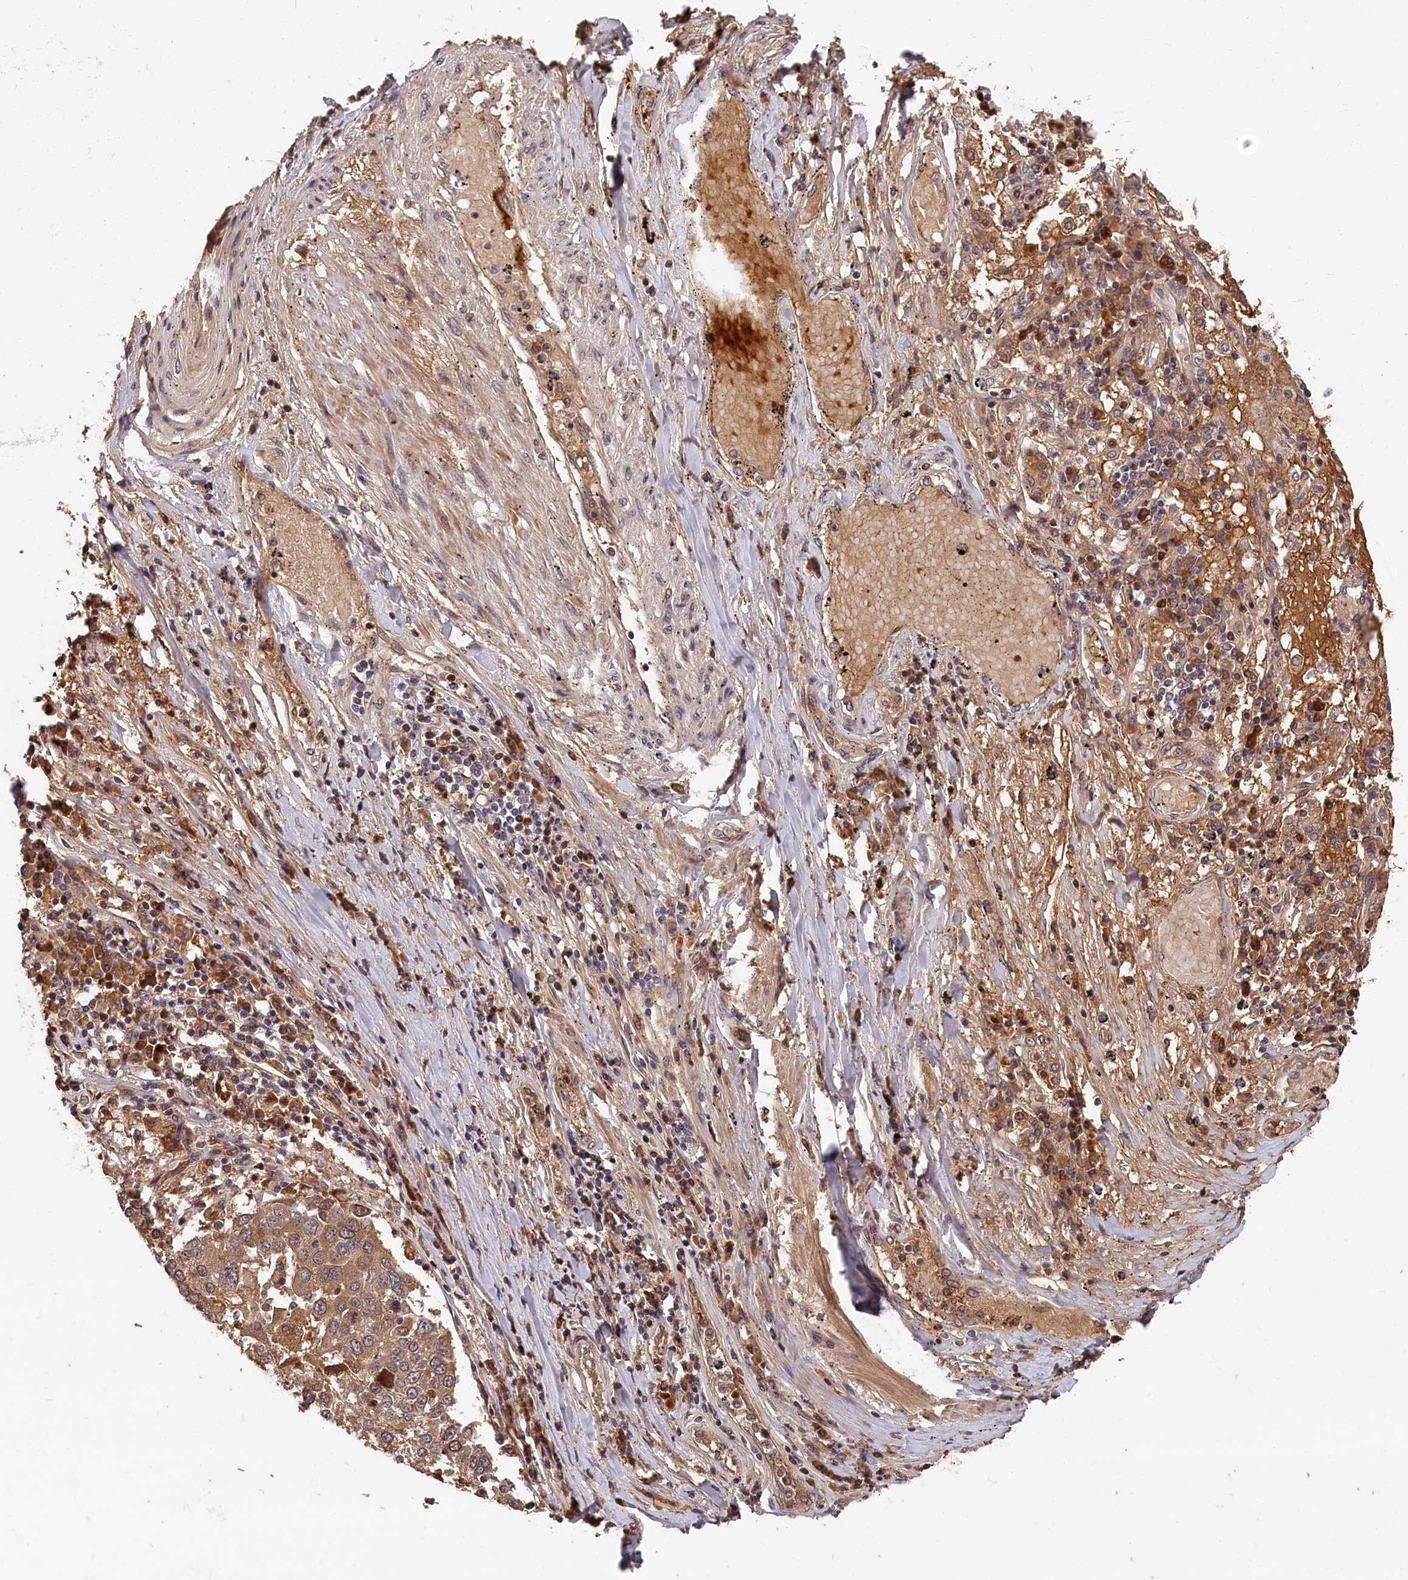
{"staining": {"intensity": "moderate", "quantity": ">75%", "location": "cytoplasmic/membranous"}, "tissue": "lung cancer", "cell_type": "Tumor cells", "image_type": "cancer", "snomed": [{"axis": "morphology", "description": "Squamous cell carcinoma, NOS"}, {"axis": "topography", "description": "Lung"}], "caption": "DAB immunohistochemical staining of human lung squamous cell carcinoma reveals moderate cytoplasmic/membranous protein expression in approximately >75% of tumor cells. The staining was performed using DAB (3,3'-diaminobenzidine), with brown indicating positive protein expression. Nuclei are stained blue with hematoxylin.", "gene": "ITIH1", "patient": {"sex": "male", "age": 65}}